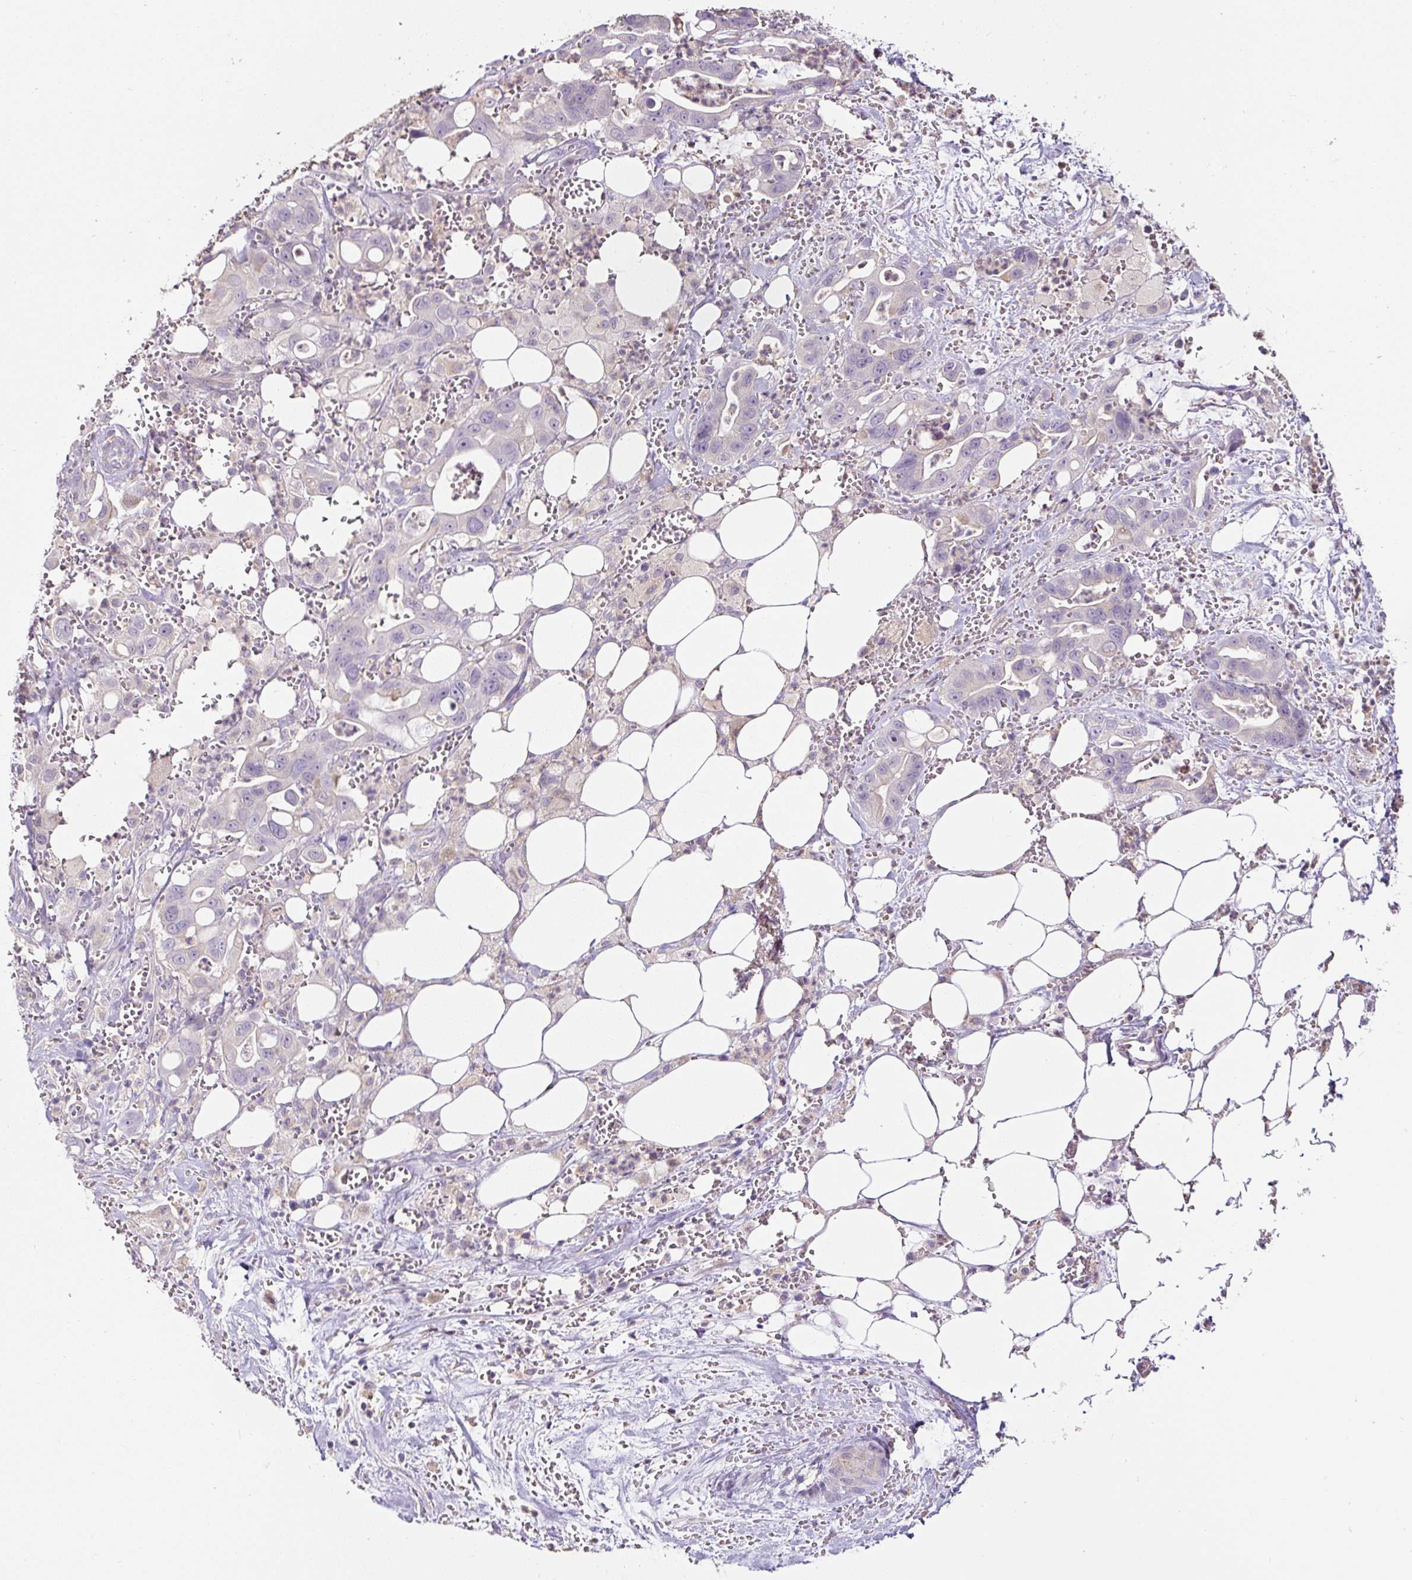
{"staining": {"intensity": "negative", "quantity": "none", "location": "none"}, "tissue": "pancreatic cancer", "cell_type": "Tumor cells", "image_type": "cancer", "snomed": [{"axis": "morphology", "description": "Adenocarcinoma, NOS"}, {"axis": "topography", "description": "Pancreas"}], "caption": "IHC of pancreatic cancer shows no positivity in tumor cells.", "gene": "HPS4", "patient": {"sex": "male", "age": 61}}